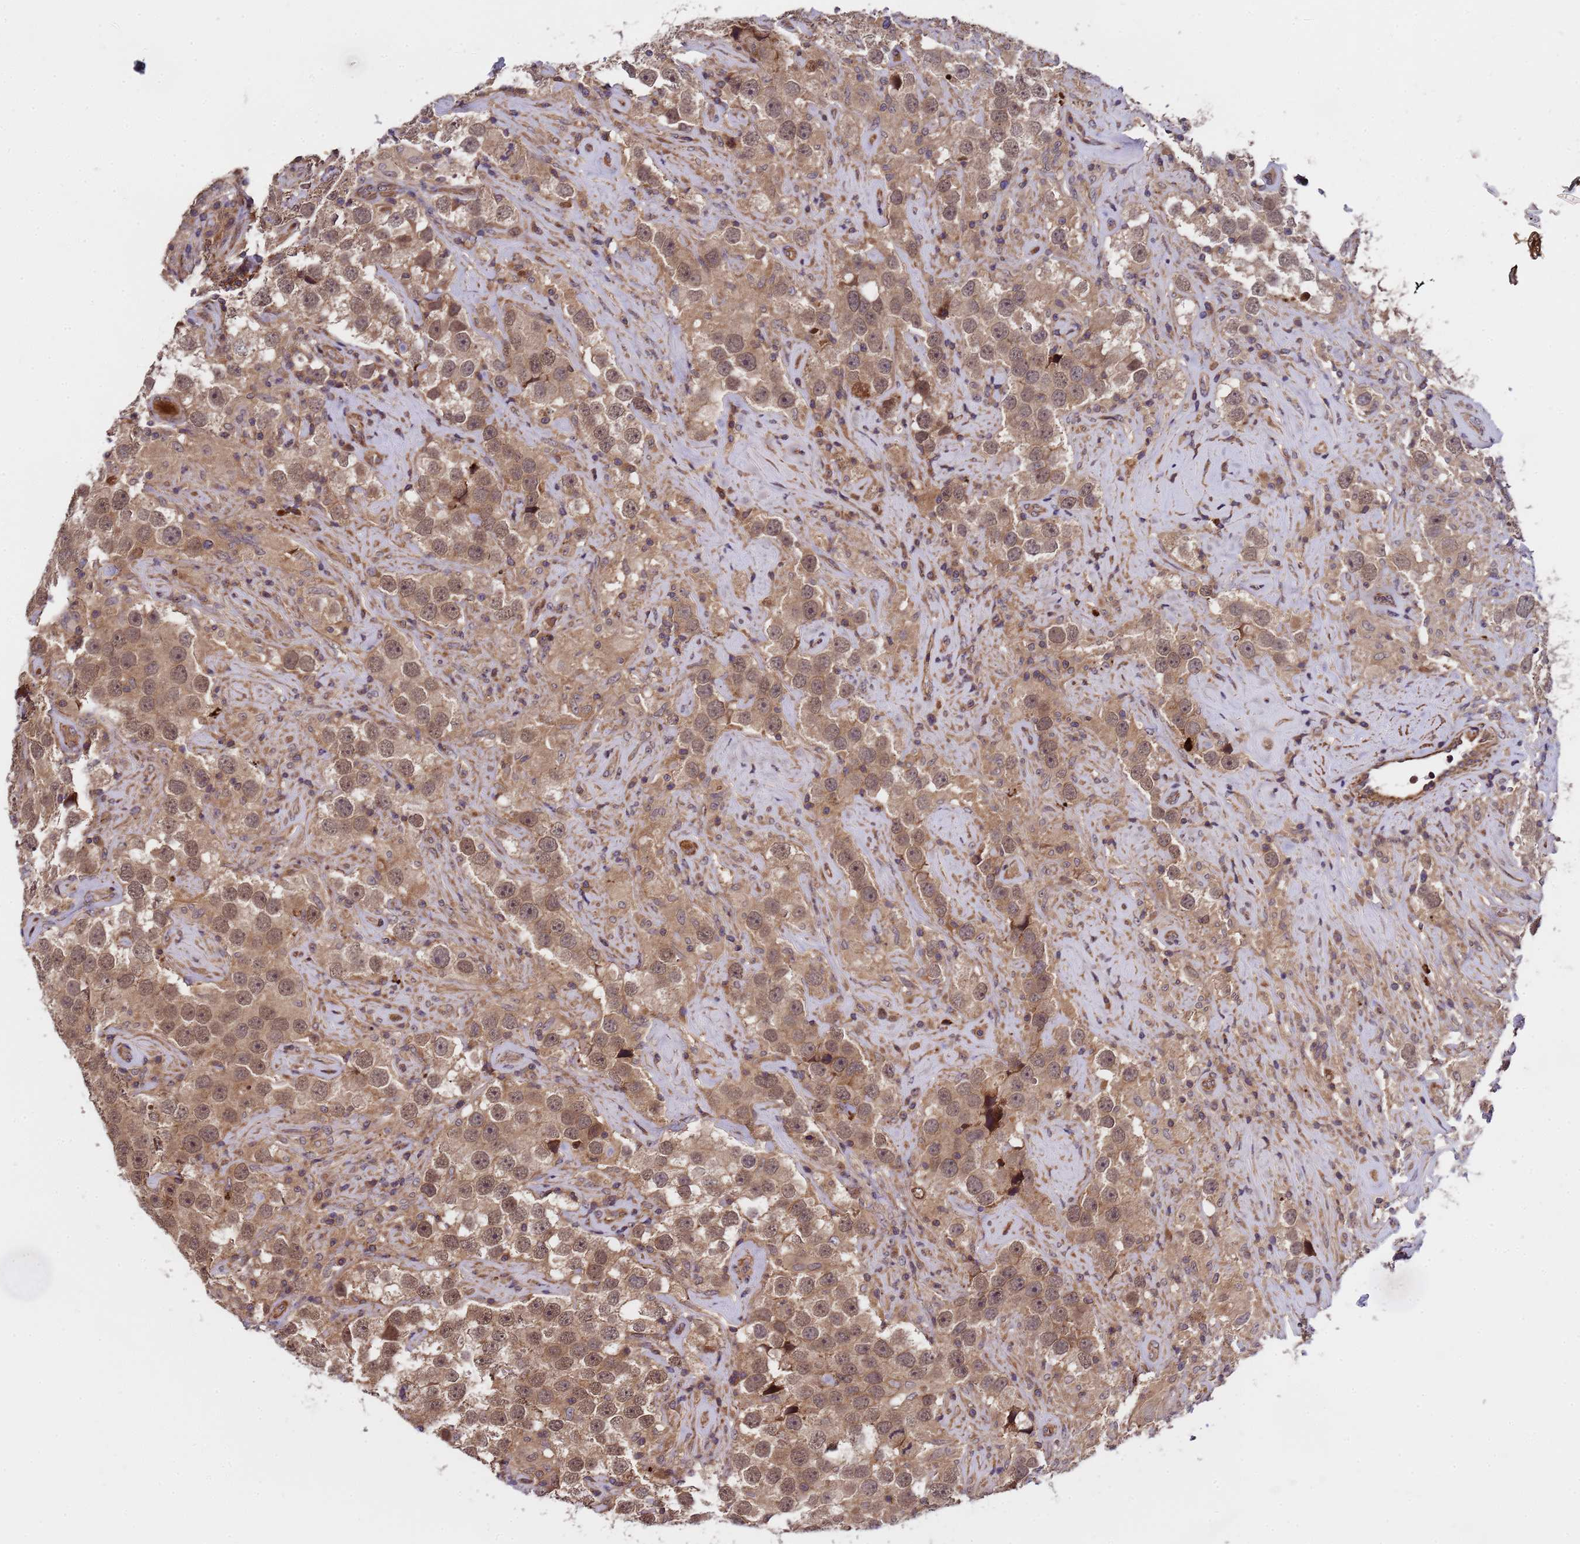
{"staining": {"intensity": "moderate", "quantity": ">75%", "location": "cytoplasmic/membranous,nuclear"}, "tissue": "testis cancer", "cell_type": "Tumor cells", "image_type": "cancer", "snomed": [{"axis": "morphology", "description": "Seminoma, NOS"}, {"axis": "topography", "description": "Testis"}], "caption": "Immunohistochemistry (IHC) staining of seminoma (testis), which shows medium levels of moderate cytoplasmic/membranous and nuclear expression in approximately >75% of tumor cells indicating moderate cytoplasmic/membranous and nuclear protein positivity. The staining was performed using DAB (3,3'-diaminobenzidine) (brown) for protein detection and nuclei were counterstained in hematoxylin (blue).", "gene": "GSTCD", "patient": {"sex": "male", "age": 49}}